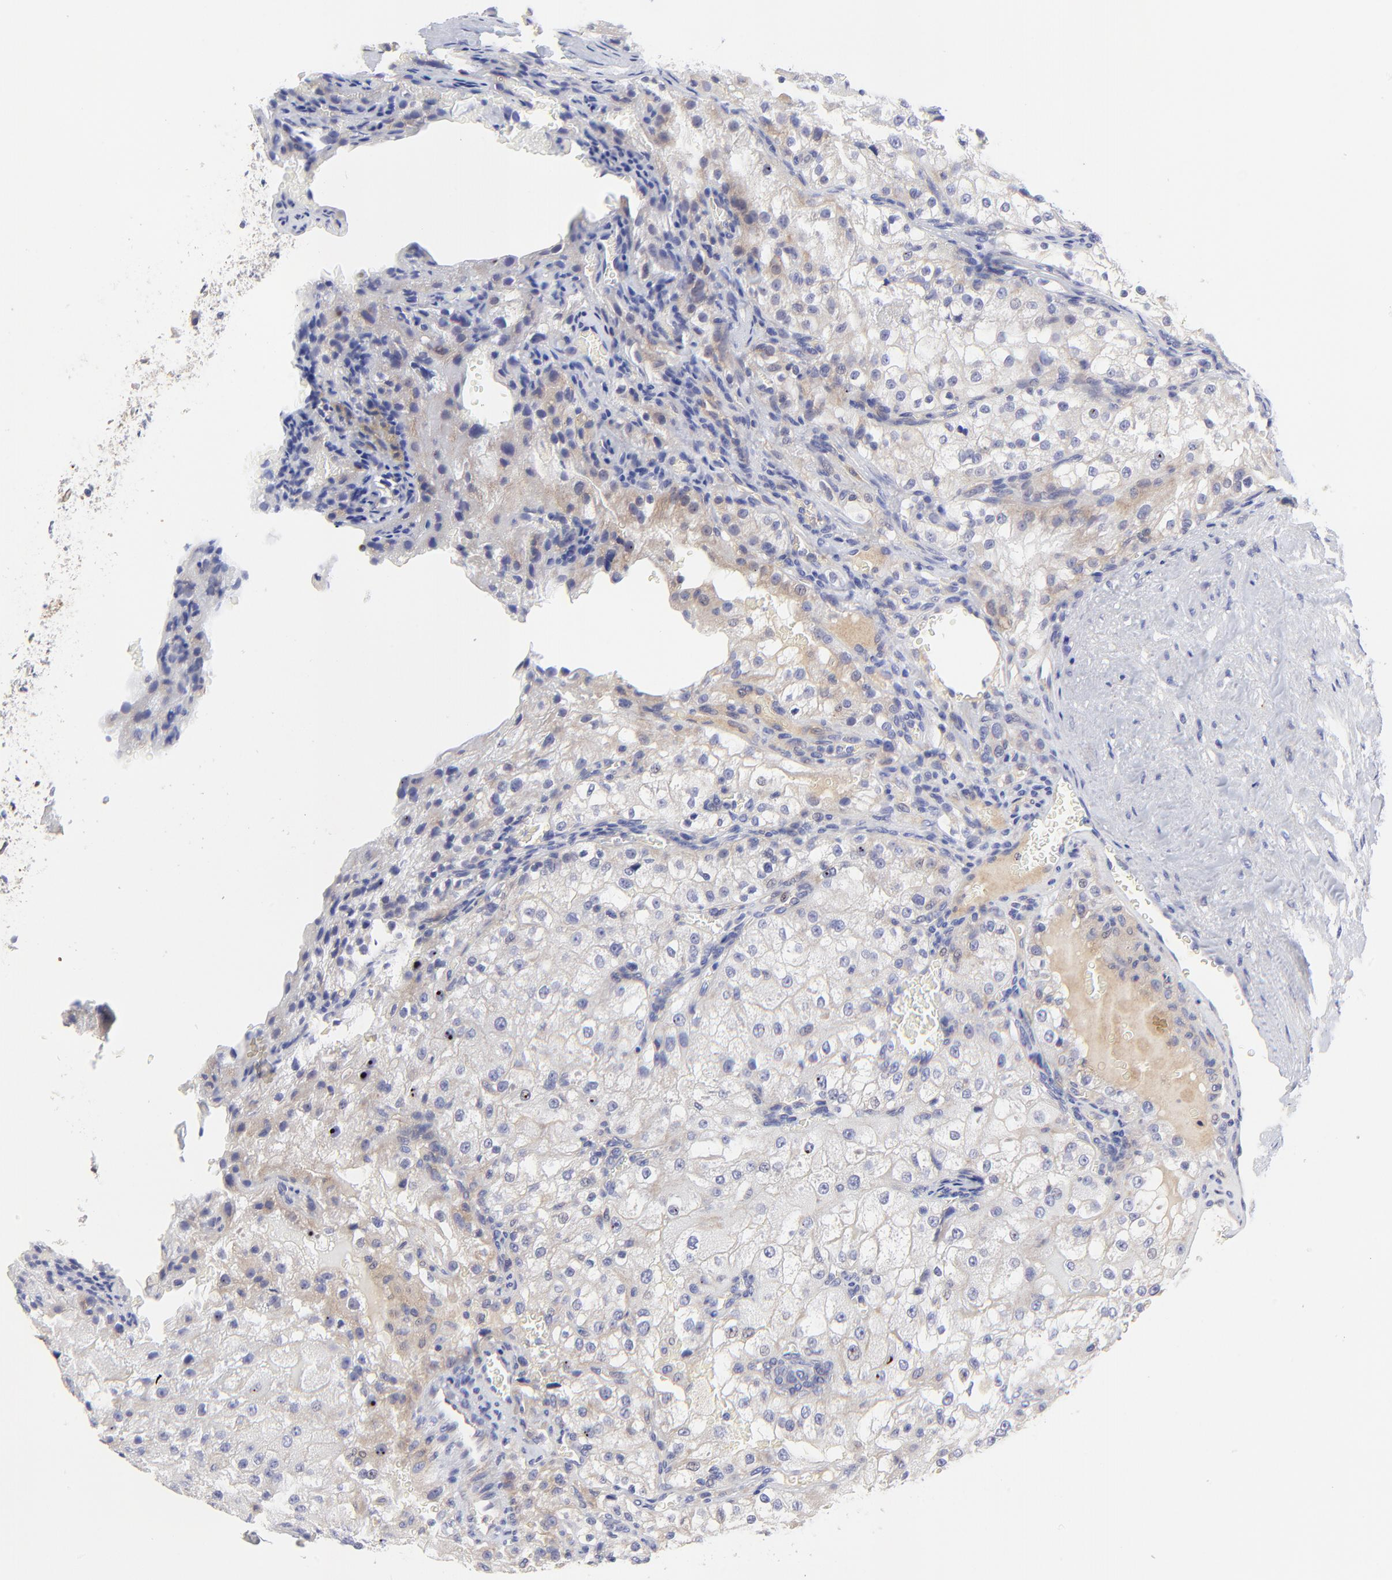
{"staining": {"intensity": "negative", "quantity": "none", "location": "none"}, "tissue": "renal cancer", "cell_type": "Tumor cells", "image_type": "cancer", "snomed": [{"axis": "morphology", "description": "Adenocarcinoma, NOS"}, {"axis": "topography", "description": "Kidney"}], "caption": "IHC of human renal cancer demonstrates no positivity in tumor cells. (Immunohistochemistry (ihc), brightfield microscopy, high magnification).", "gene": "LHFPL1", "patient": {"sex": "female", "age": 74}}